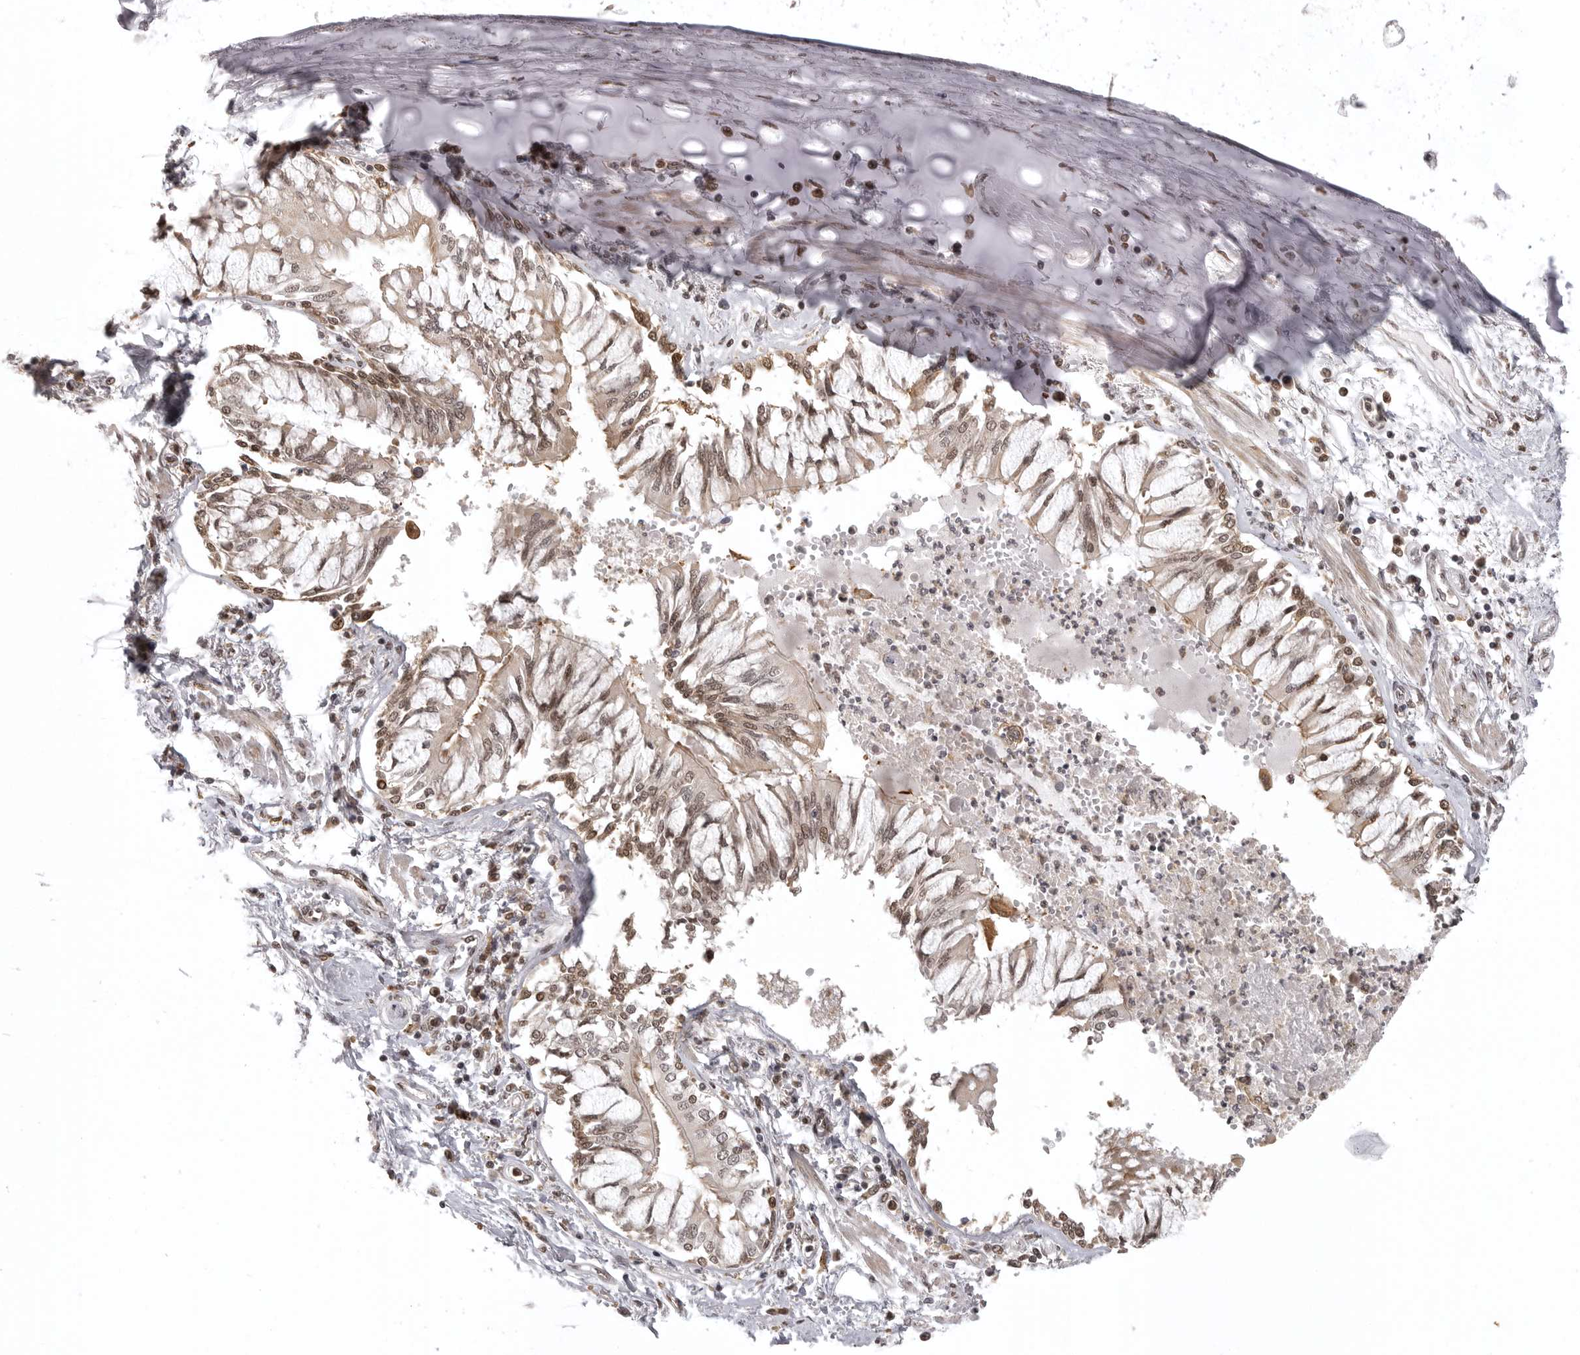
{"staining": {"intensity": "moderate", "quantity": ">75%", "location": "cytoplasmic/membranous,nuclear"}, "tissue": "bronchus", "cell_type": "Respiratory epithelial cells", "image_type": "normal", "snomed": [{"axis": "morphology", "description": "Normal tissue, NOS"}, {"axis": "topography", "description": "Cartilage tissue"}, {"axis": "topography", "description": "Bronchus"}, {"axis": "topography", "description": "Lung"}], "caption": "IHC (DAB) staining of unremarkable bronchus demonstrates moderate cytoplasmic/membranous,nuclear protein staining in about >75% of respiratory epithelial cells.", "gene": "ISG20L2", "patient": {"sex": "female", "age": 49}}